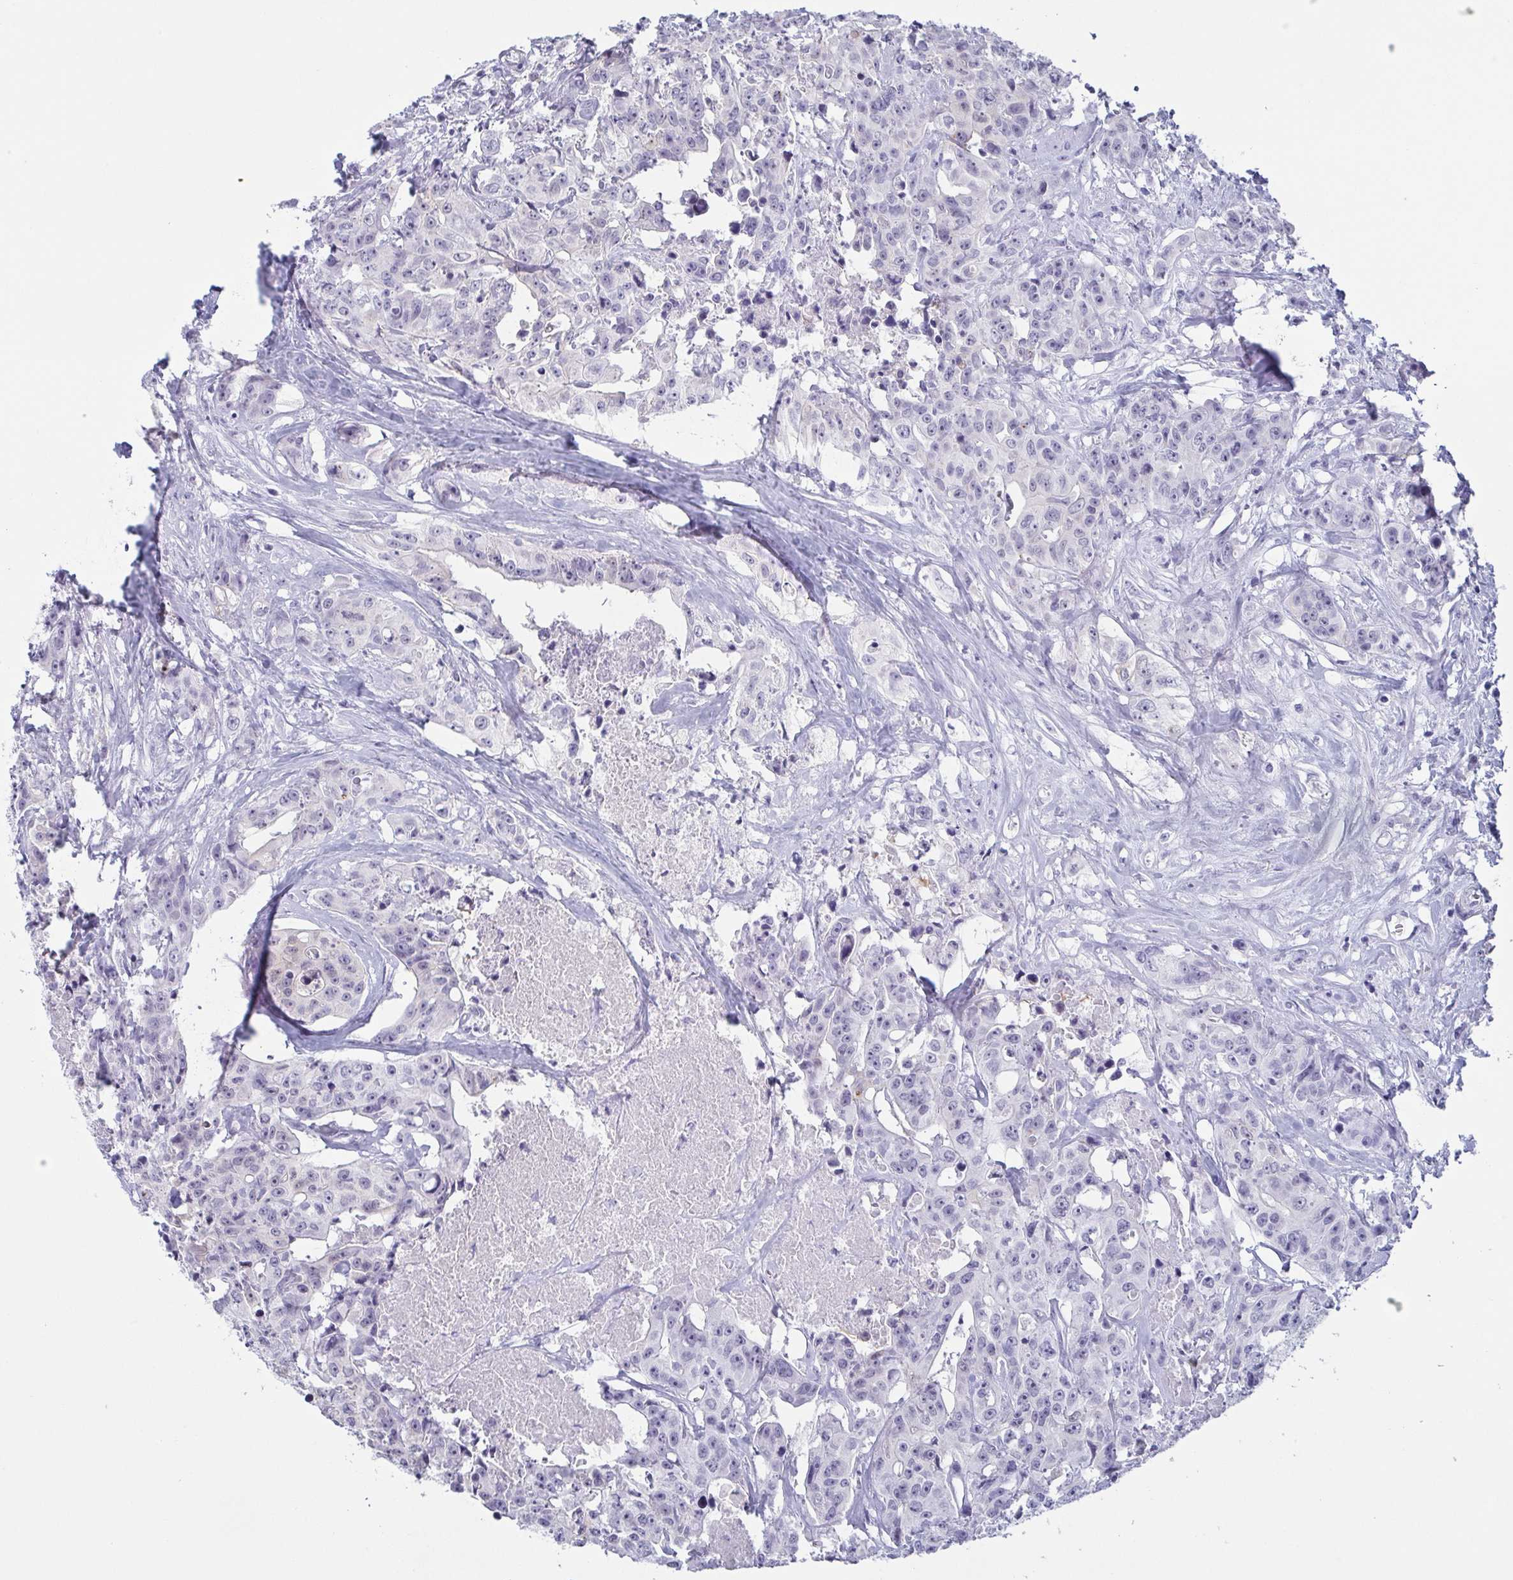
{"staining": {"intensity": "negative", "quantity": "none", "location": "none"}, "tissue": "colorectal cancer", "cell_type": "Tumor cells", "image_type": "cancer", "snomed": [{"axis": "morphology", "description": "Adenocarcinoma, NOS"}, {"axis": "topography", "description": "Rectum"}], "caption": "Colorectal adenocarcinoma stained for a protein using immunohistochemistry shows no expression tumor cells.", "gene": "REG4", "patient": {"sex": "female", "age": 62}}